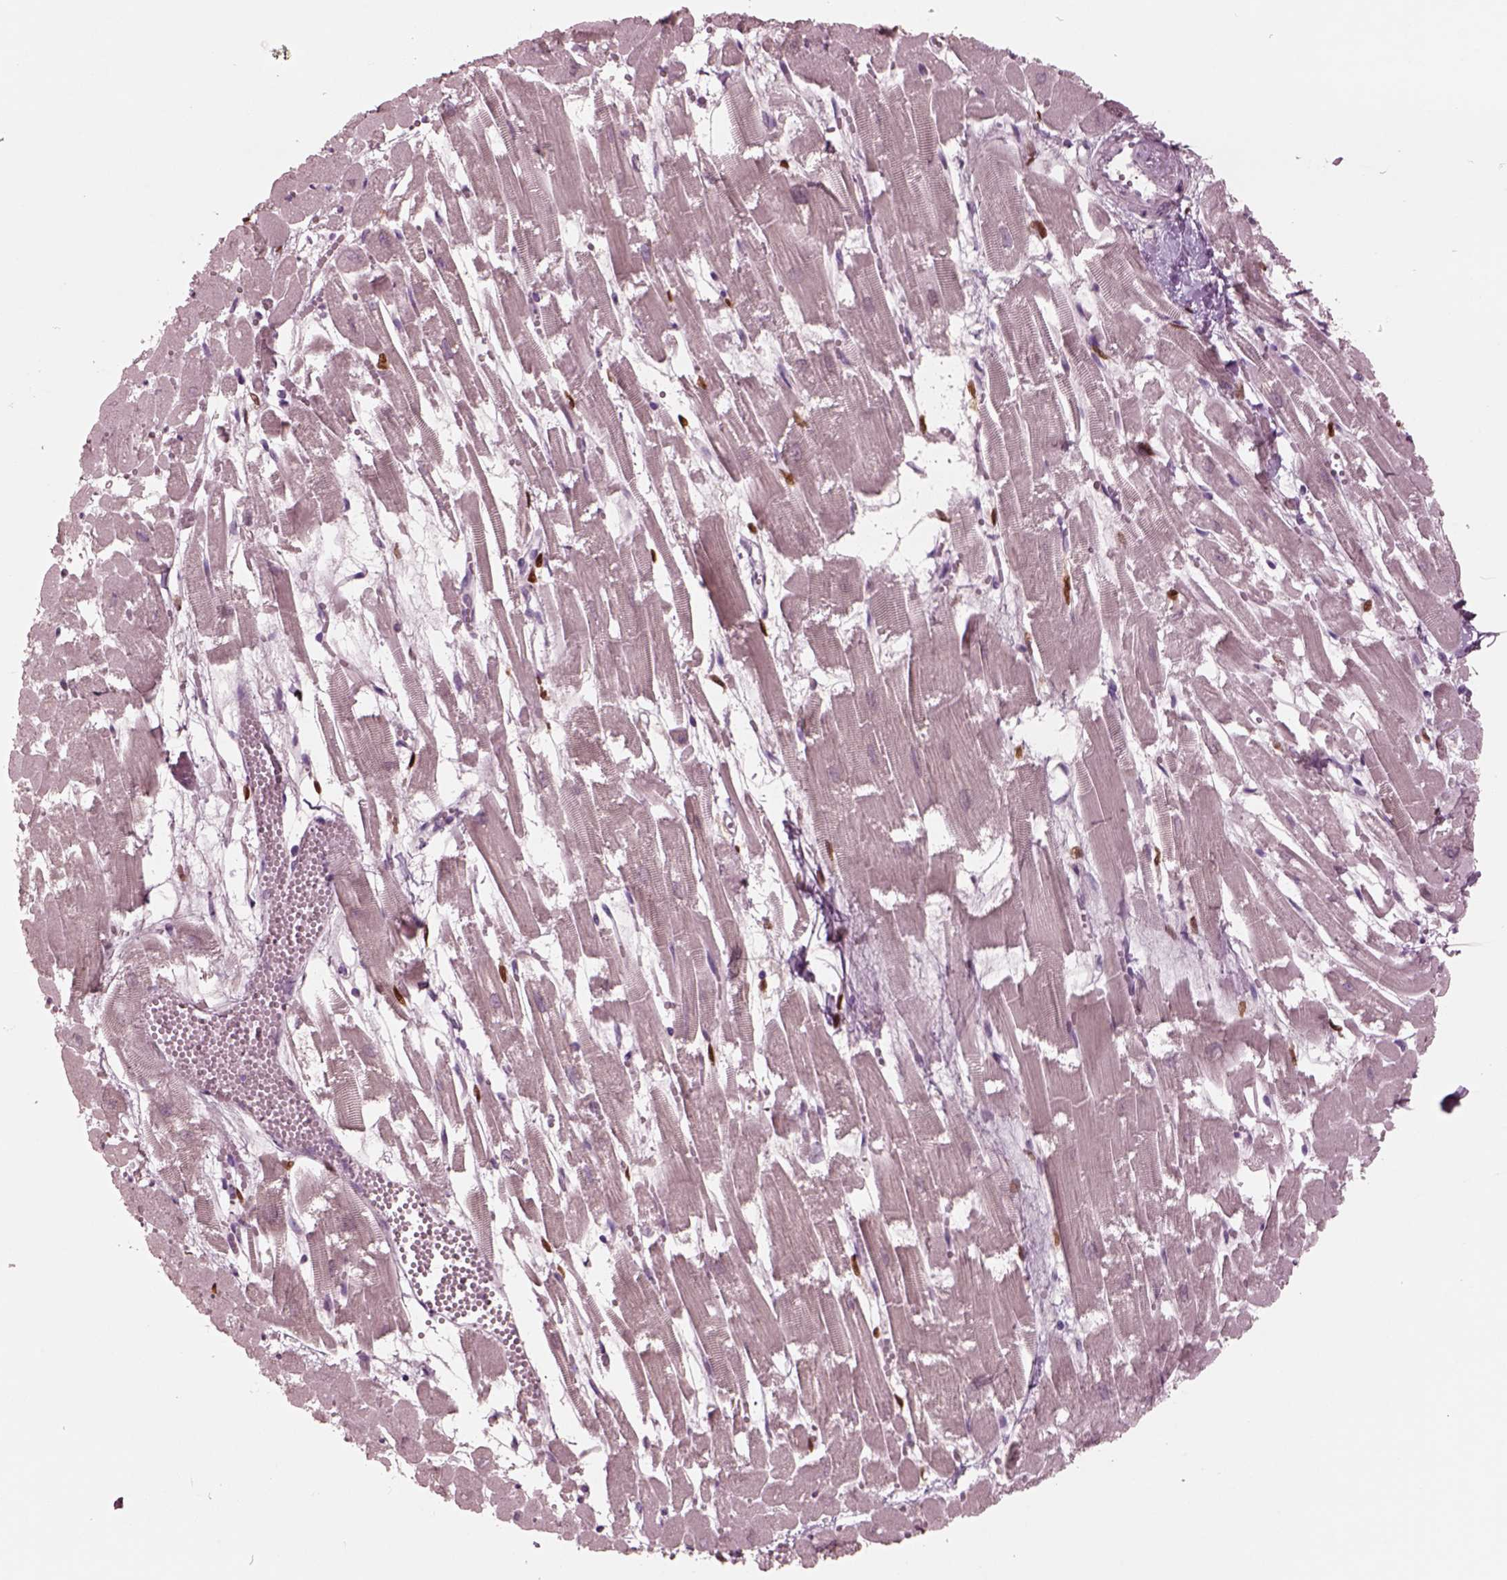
{"staining": {"intensity": "strong", "quantity": "25%-75%", "location": "nuclear"}, "tissue": "heart muscle", "cell_type": "Cardiomyocytes", "image_type": "normal", "snomed": [{"axis": "morphology", "description": "Normal tissue, NOS"}, {"axis": "topography", "description": "Heart"}], "caption": "Benign heart muscle demonstrates strong nuclear staining in about 25%-75% of cardiomyocytes.", "gene": "SOX9", "patient": {"sex": "female", "age": 52}}